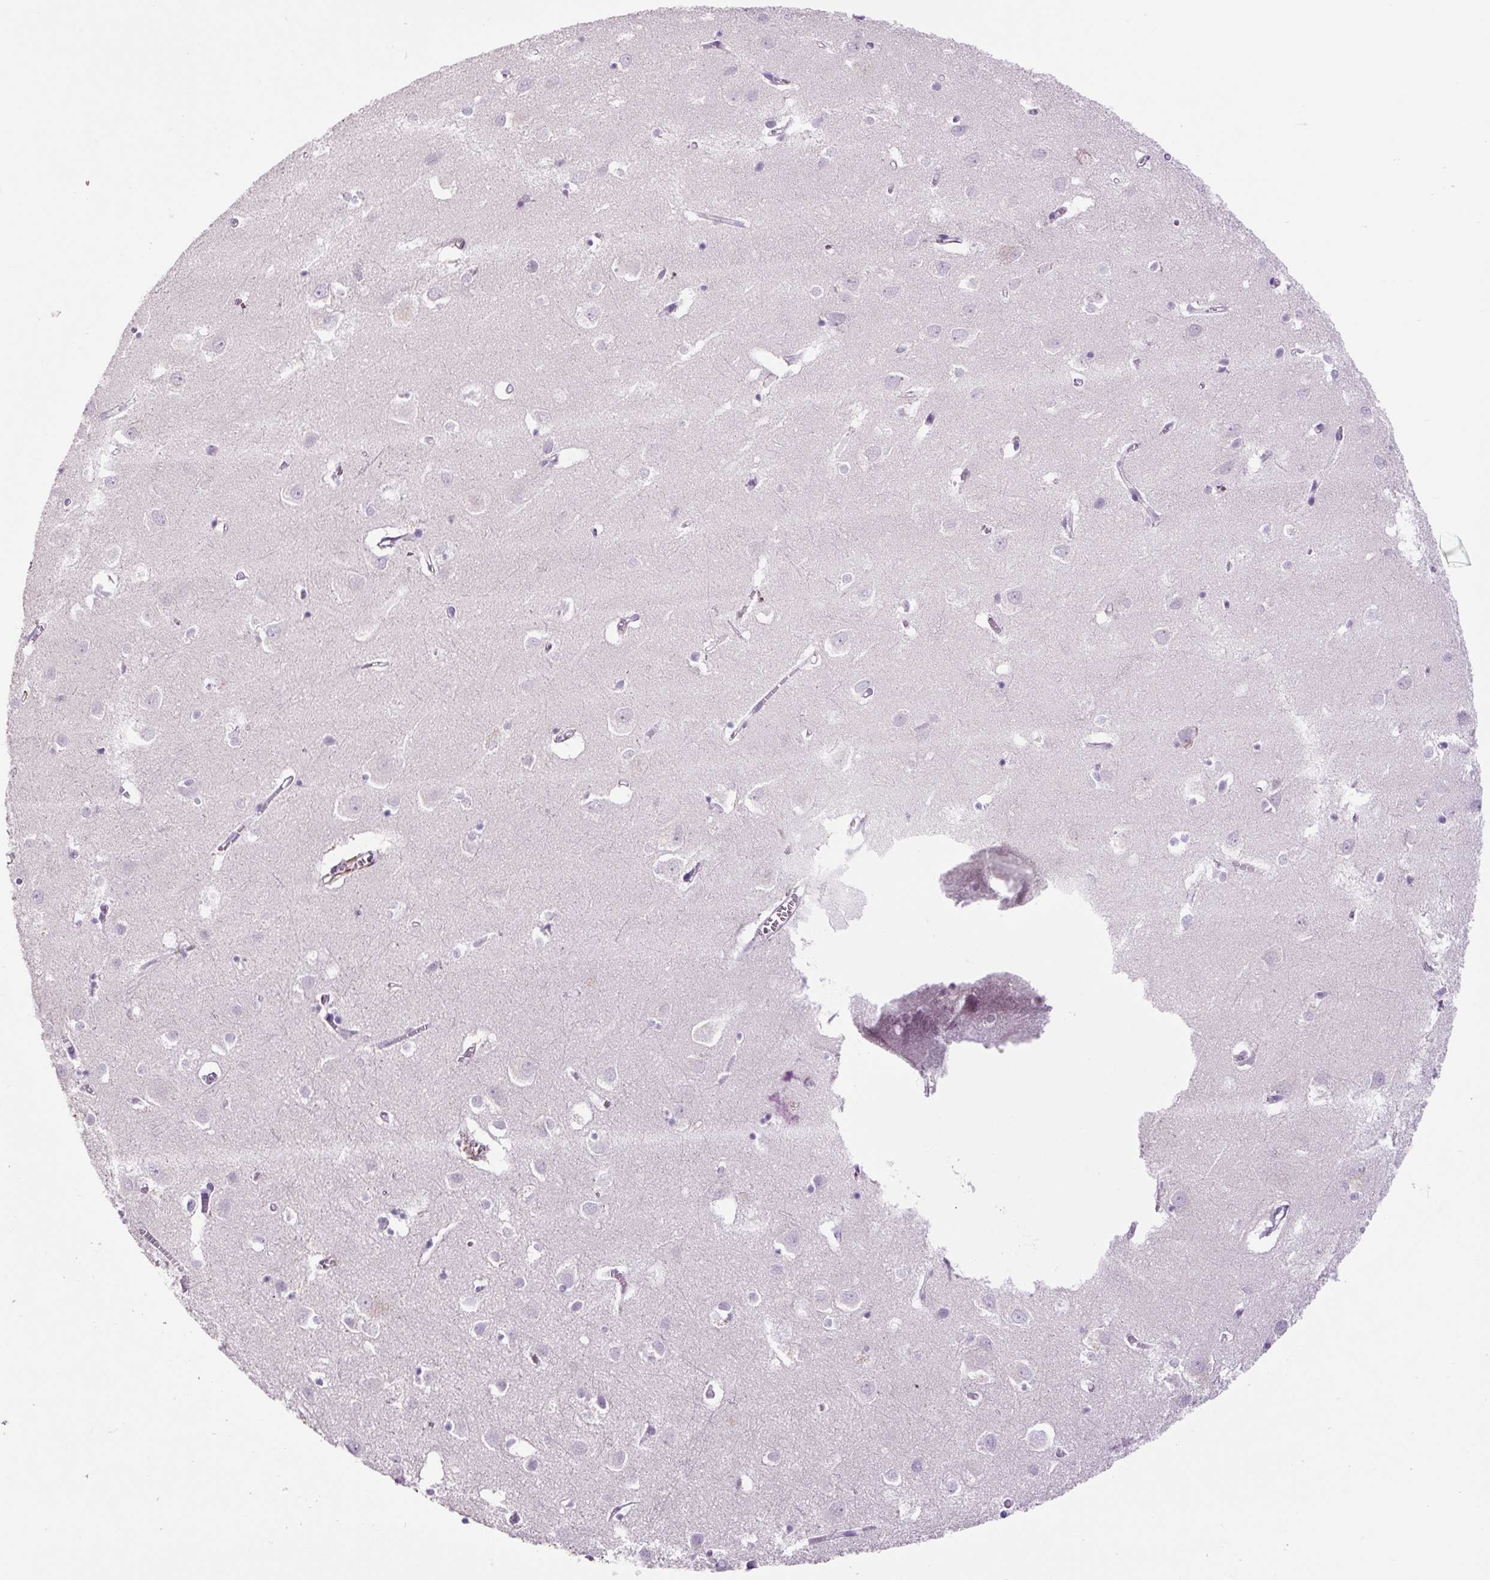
{"staining": {"intensity": "negative", "quantity": "none", "location": "none"}, "tissue": "cerebral cortex", "cell_type": "Endothelial cells", "image_type": "normal", "snomed": [{"axis": "morphology", "description": "Normal tissue, NOS"}, {"axis": "topography", "description": "Cerebral cortex"}], "caption": "This is an immunohistochemistry histopathology image of benign human cerebral cortex. There is no positivity in endothelial cells.", "gene": "FBN1", "patient": {"sex": "male", "age": 70}}